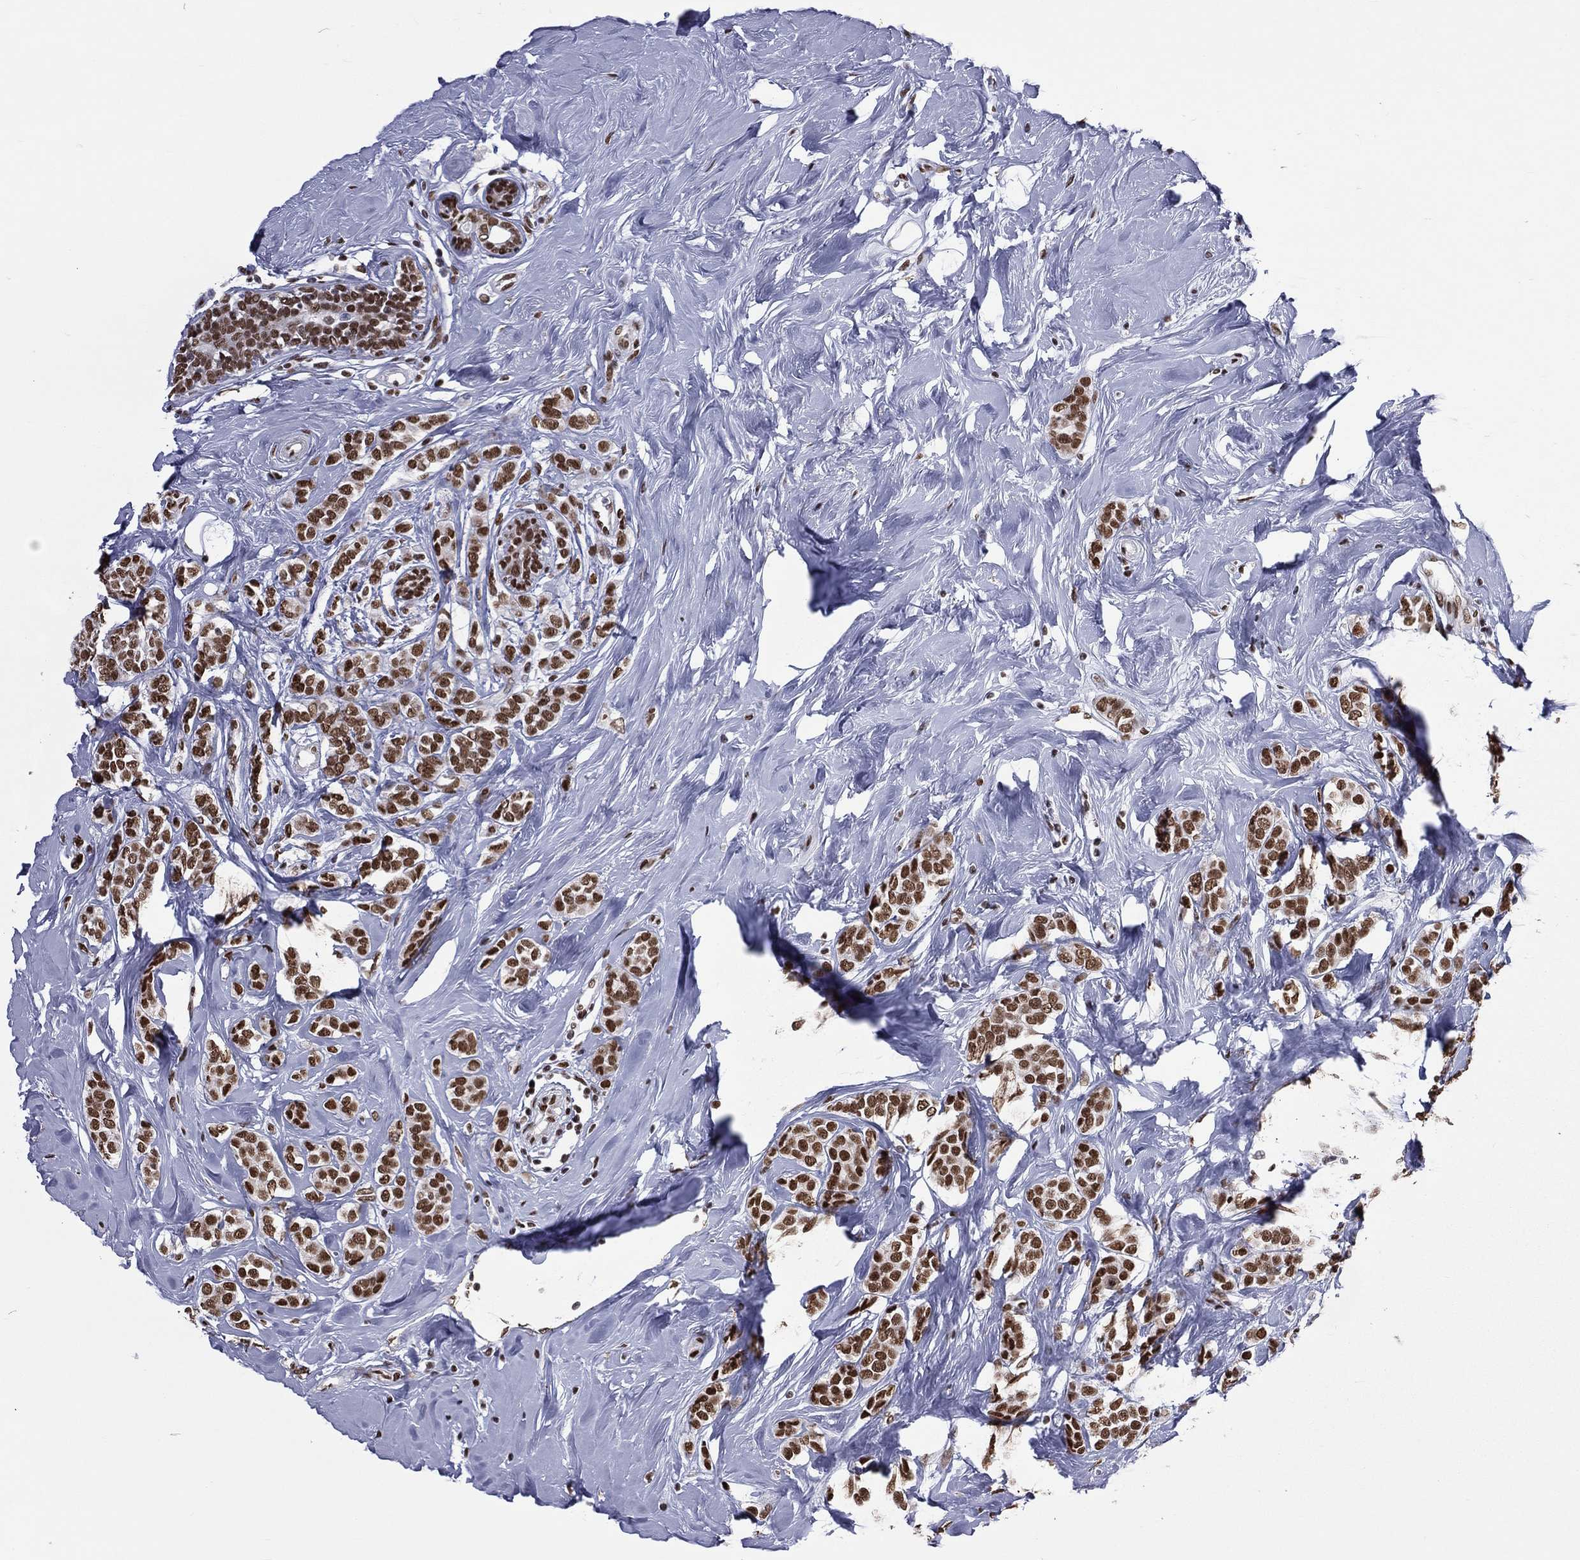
{"staining": {"intensity": "strong", "quantity": ">75%", "location": "nuclear"}, "tissue": "breast cancer", "cell_type": "Tumor cells", "image_type": "cancer", "snomed": [{"axis": "morphology", "description": "Lobular carcinoma"}, {"axis": "topography", "description": "Breast"}], "caption": "Protein staining shows strong nuclear positivity in about >75% of tumor cells in lobular carcinoma (breast).", "gene": "ZNF7", "patient": {"sex": "female", "age": 49}}